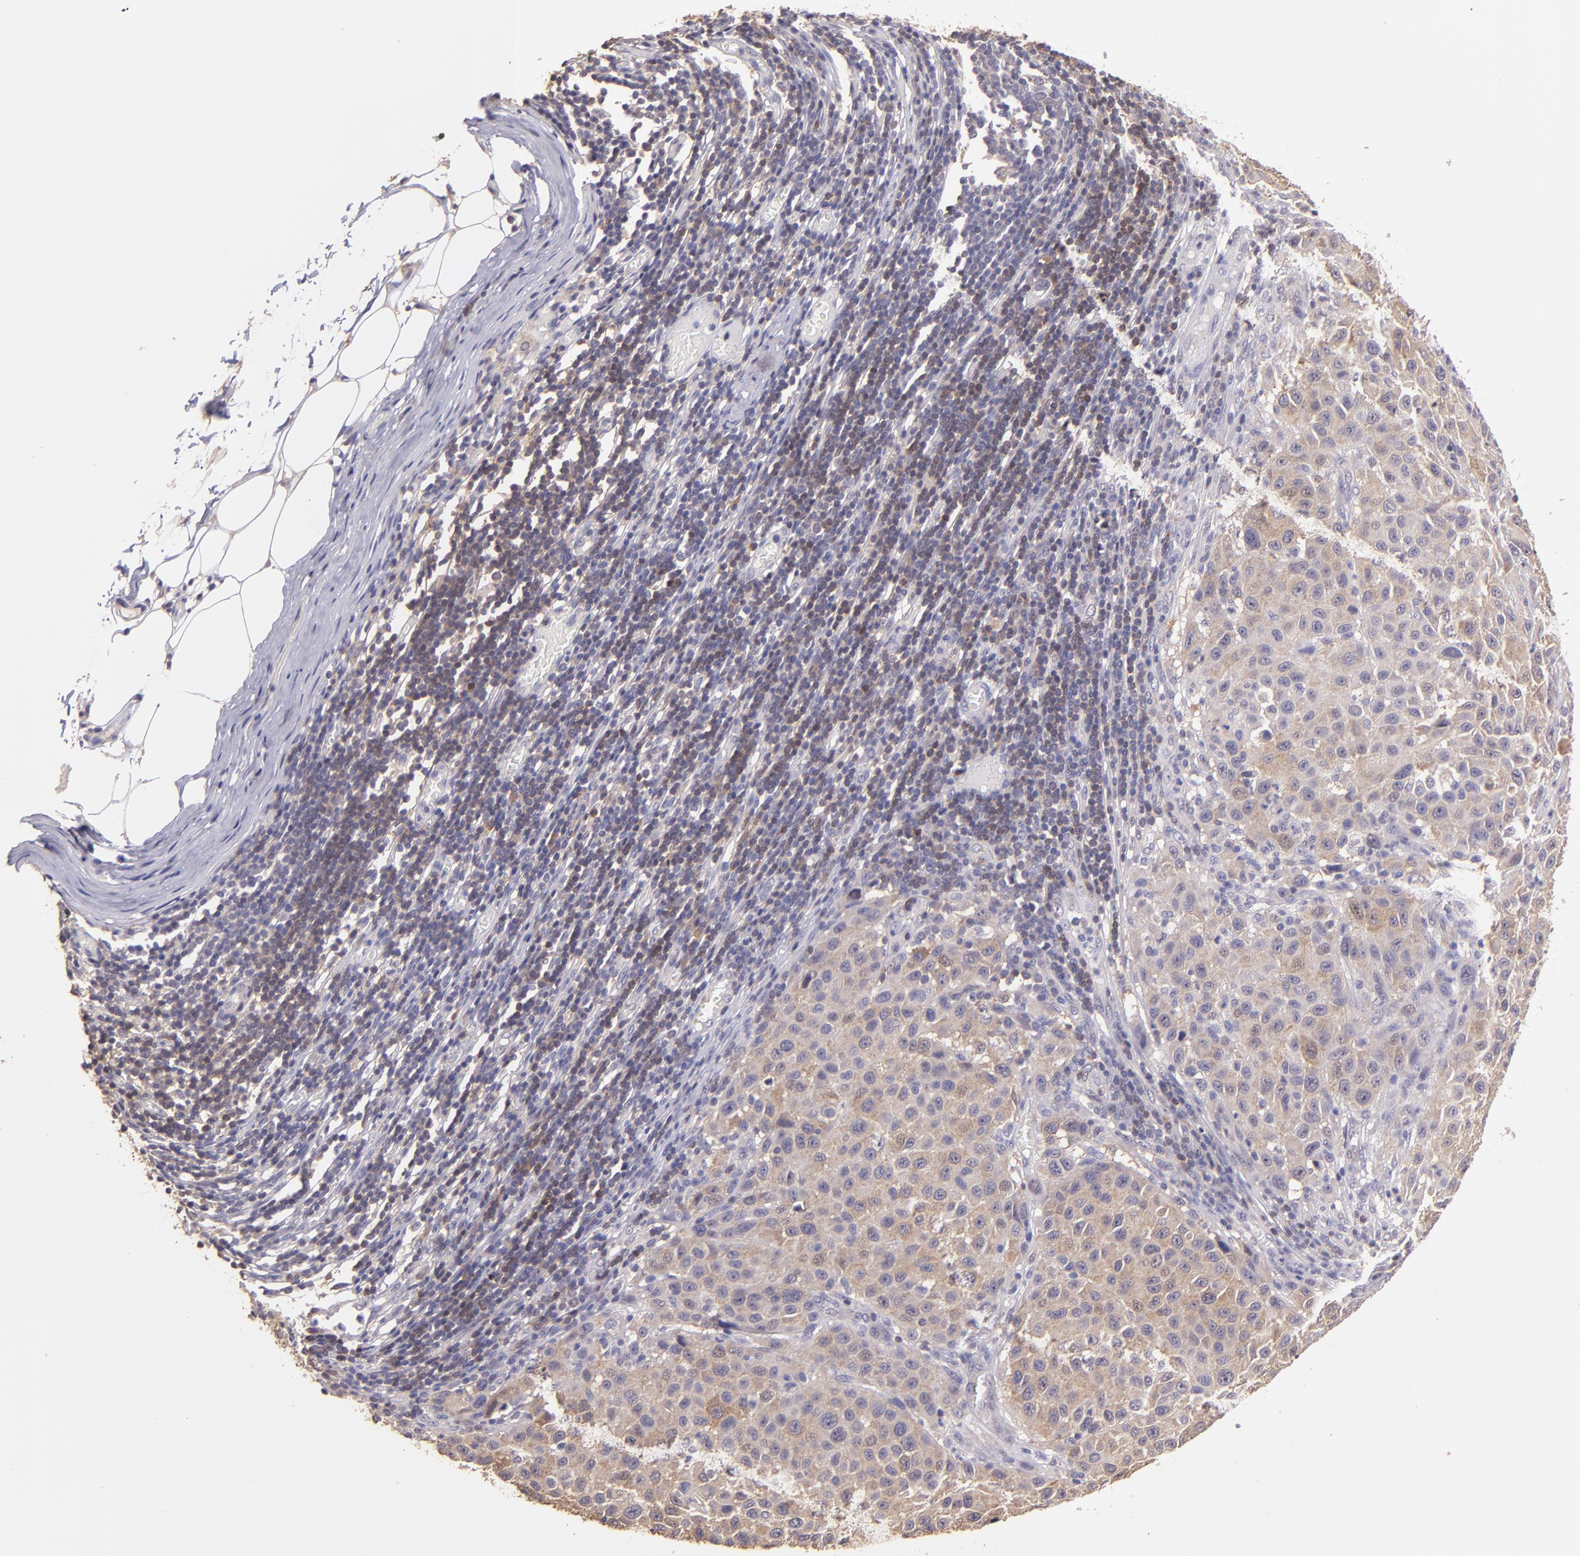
{"staining": {"intensity": "weak", "quantity": ">75%", "location": "cytoplasmic/membranous"}, "tissue": "melanoma", "cell_type": "Tumor cells", "image_type": "cancer", "snomed": [{"axis": "morphology", "description": "Malignant melanoma, Metastatic site"}, {"axis": "topography", "description": "Lymph node"}], "caption": "Malignant melanoma (metastatic site) stained with a brown dye demonstrates weak cytoplasmic/membranous positive positivity in about >75% of tumor cells.", "gene": "PAPPA", "patient": {"sex": "male", "age": 61}}